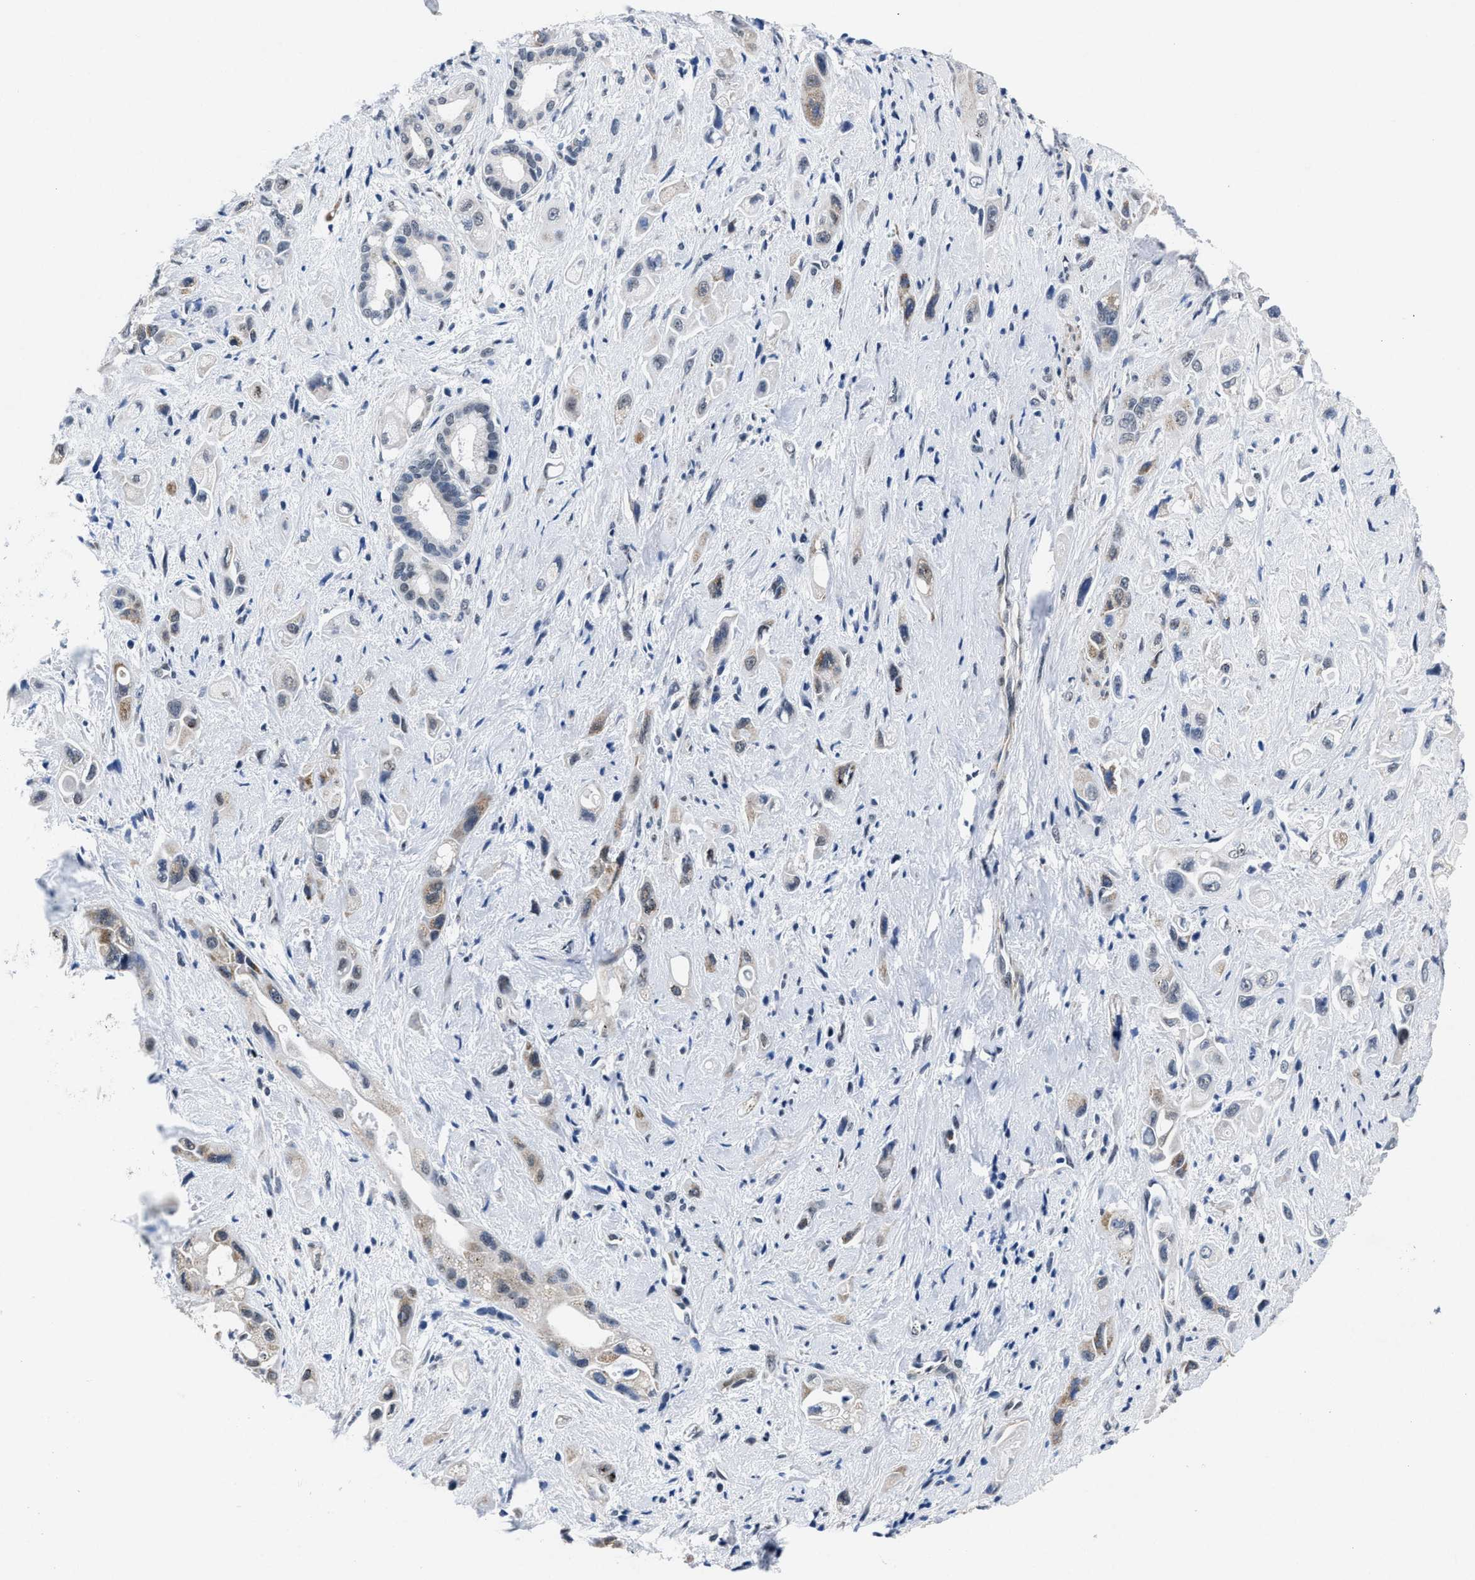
{"staining": {"intensity": "weak", "quantity": "25%-75%", "location": "cytoplasmic/membranous"}, "tissue": "pancreatic cancer", "cell_type": "Tumor cells", "image_type": "cancer", "snomed": [{"axis": "morphology", "description": "Adenocarcinoma, NOS"}, {"axis": "topography", "description": "Pancreas"}], "caption": "Pancreatic adenocarcinoma tissue displays weak cytoplasmic/membranous expression in approximately 25%-75% of tumor cells, visualized by immunohistochemistry.", "gene": "ID3", "patient": {"sex": "female", "age": 66}}